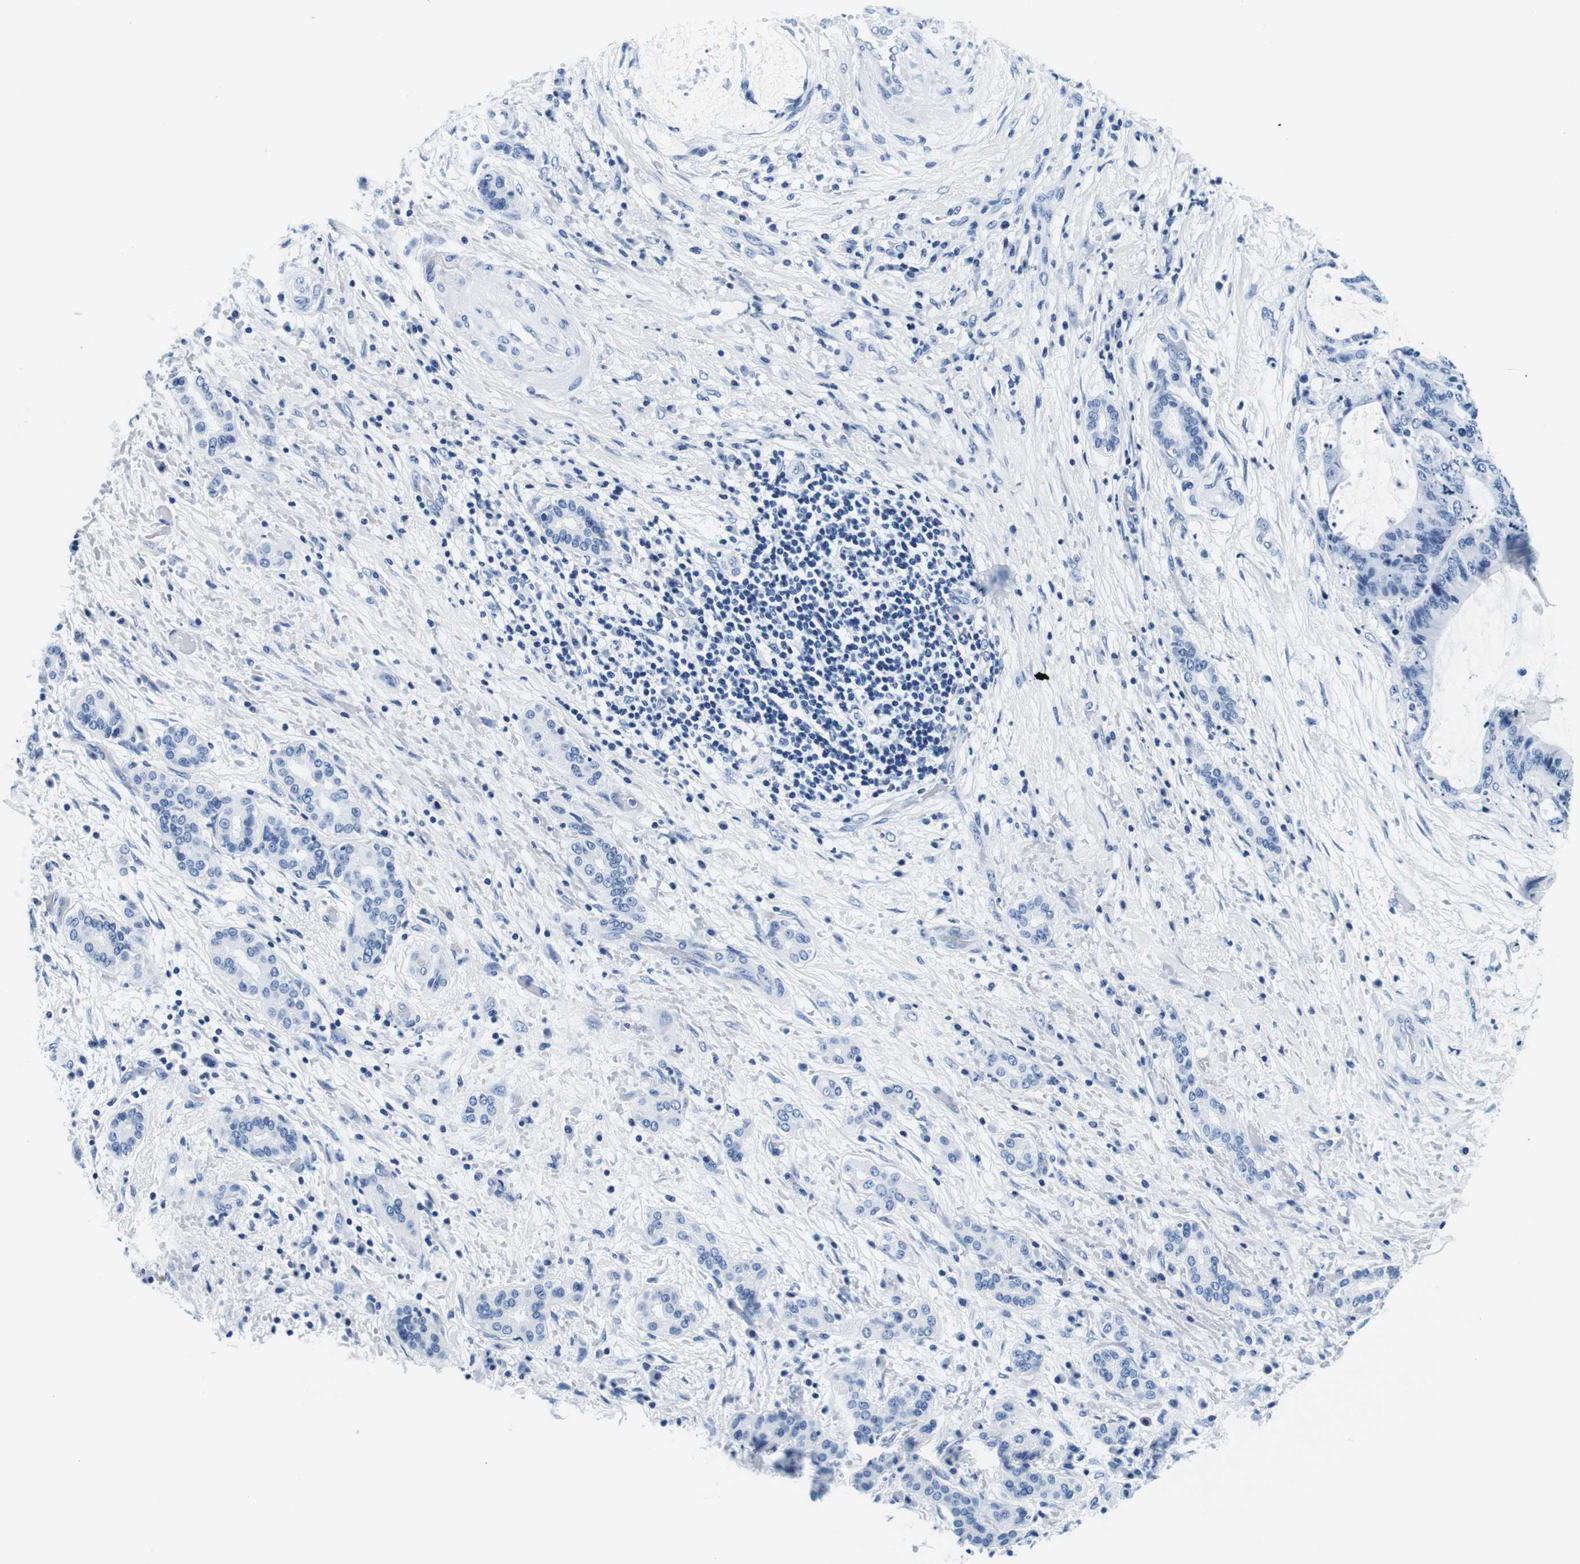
{"staining": {"intensity": "negative", "quantity": "none", "location": "none"}, "tissue": "liver cancer", "cell_type": "Tumor cells", "image_type": "cancer", "snomed": [{"axis": "morphology", "description": "Cholangiocarcinoma"}, {"axis": "topography", "description": "Liver"}], "caption": "An image of liver cancer (cholangiocarcinoma) stained for a protein shows no brown staining in tumor cells.", "gene": "ELANE", "patient": {"sex": "female", "age": 73}}